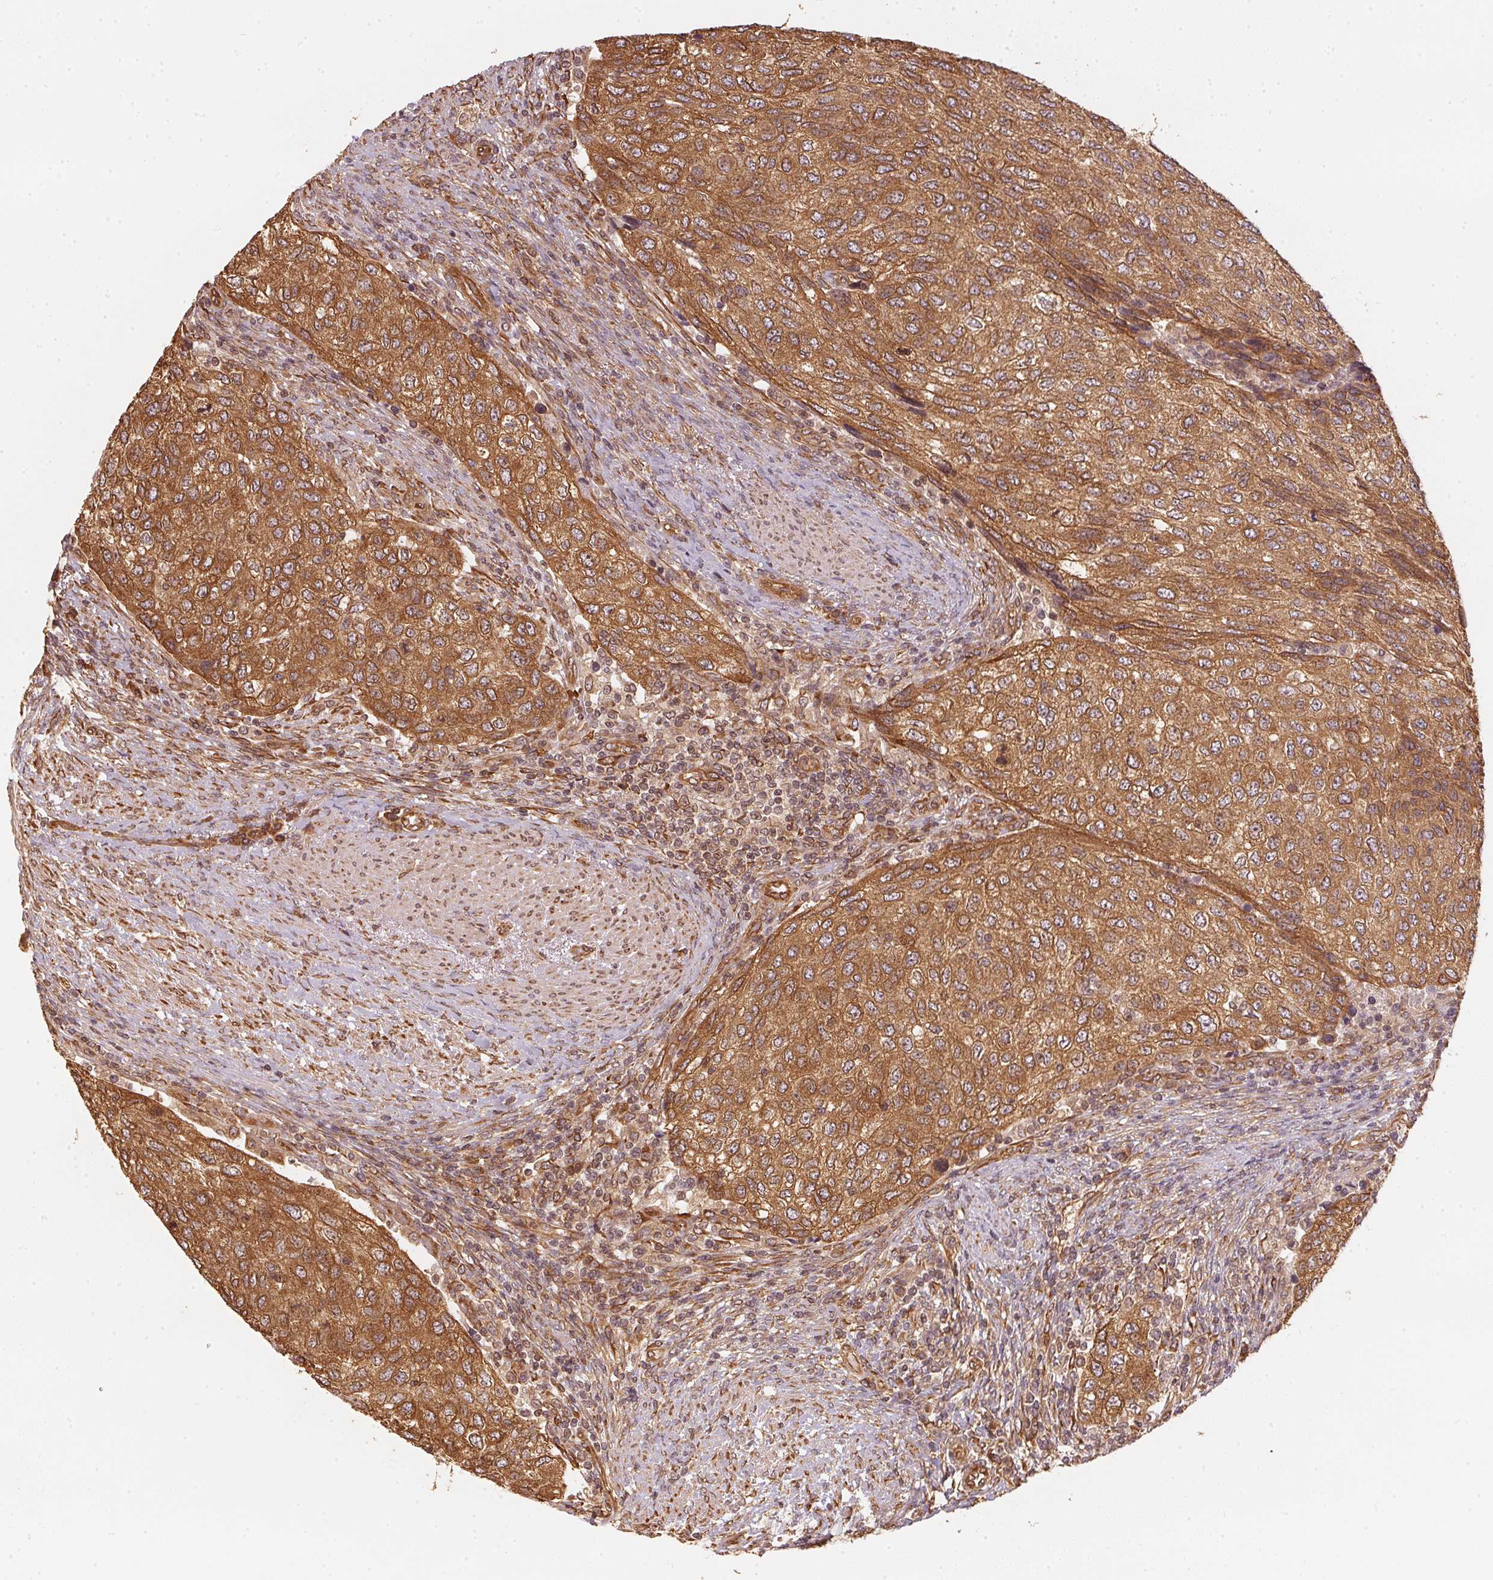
{"staining": {"intensity": "moderate", "quantity": ">75%", "location": "cytoplasmic/membranous"}, "tissue": "urothelial cancer", "cell_type": "Tumor cells", "image_type": "cancer", "snomed": [{"axis": "morphology", "description": "Urothelial carcinoma, High grade"}, {"axis": "topography", "description": "Urinary bladder"}], "caption": "Immunohistochemical staining of human urothelial carcinoma (high-grade) displays medium levels of moderate cytoplasmic/membranous protein staining in approximately >75% of tumor cells. The staining was performed using DAB, with brown indicating positive protein expression. Nuclei are stained blue with hematoxylin.", "gene": "STRN4", "patient": {"sex": "female", "age": 78}}